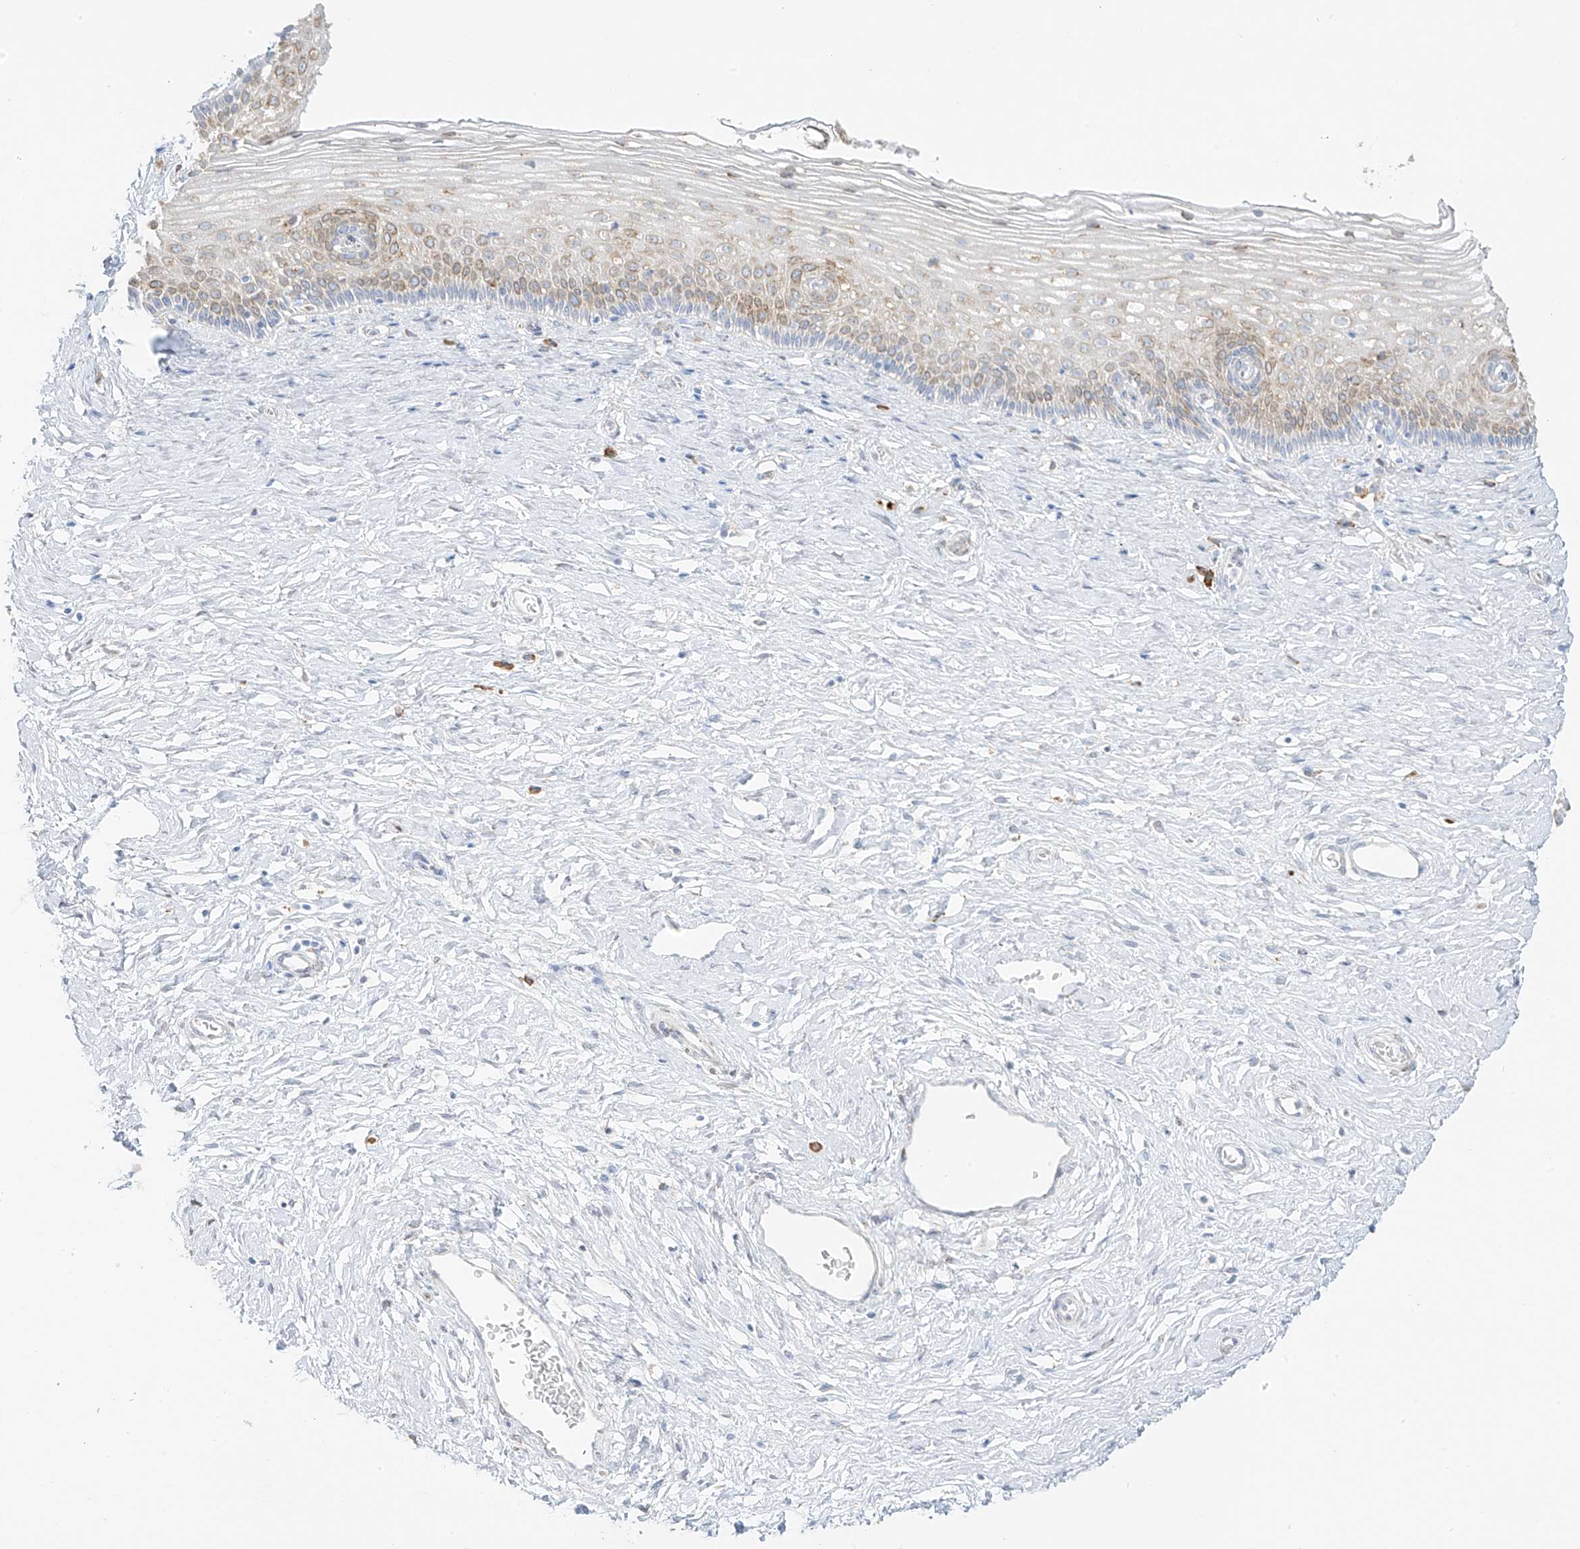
{"staining": {"intensity": "moderate", "quantity": "25%-75%", "location": "cytoplasmic/membranous"}, "tissue": "cervix", "cell_type": "Glandular cells", "image_type": "normal", "snomed": [{"axis": "morphology", "description": "Normal tissue, NOS"}, {"axis": "topography", "description": "Cervix"}], "caption": "IHC histopathology image of benign cervix: human cervix stained using immunohistochemistry displays medium levels of moderate protein expression localized specifically in the cytoplasmic/membranous of glandular cells, appearing as a cytoplasmic/membranous brown color.", "gene": "LRRC59", "patient": {"sex": "female", "age": 33}}